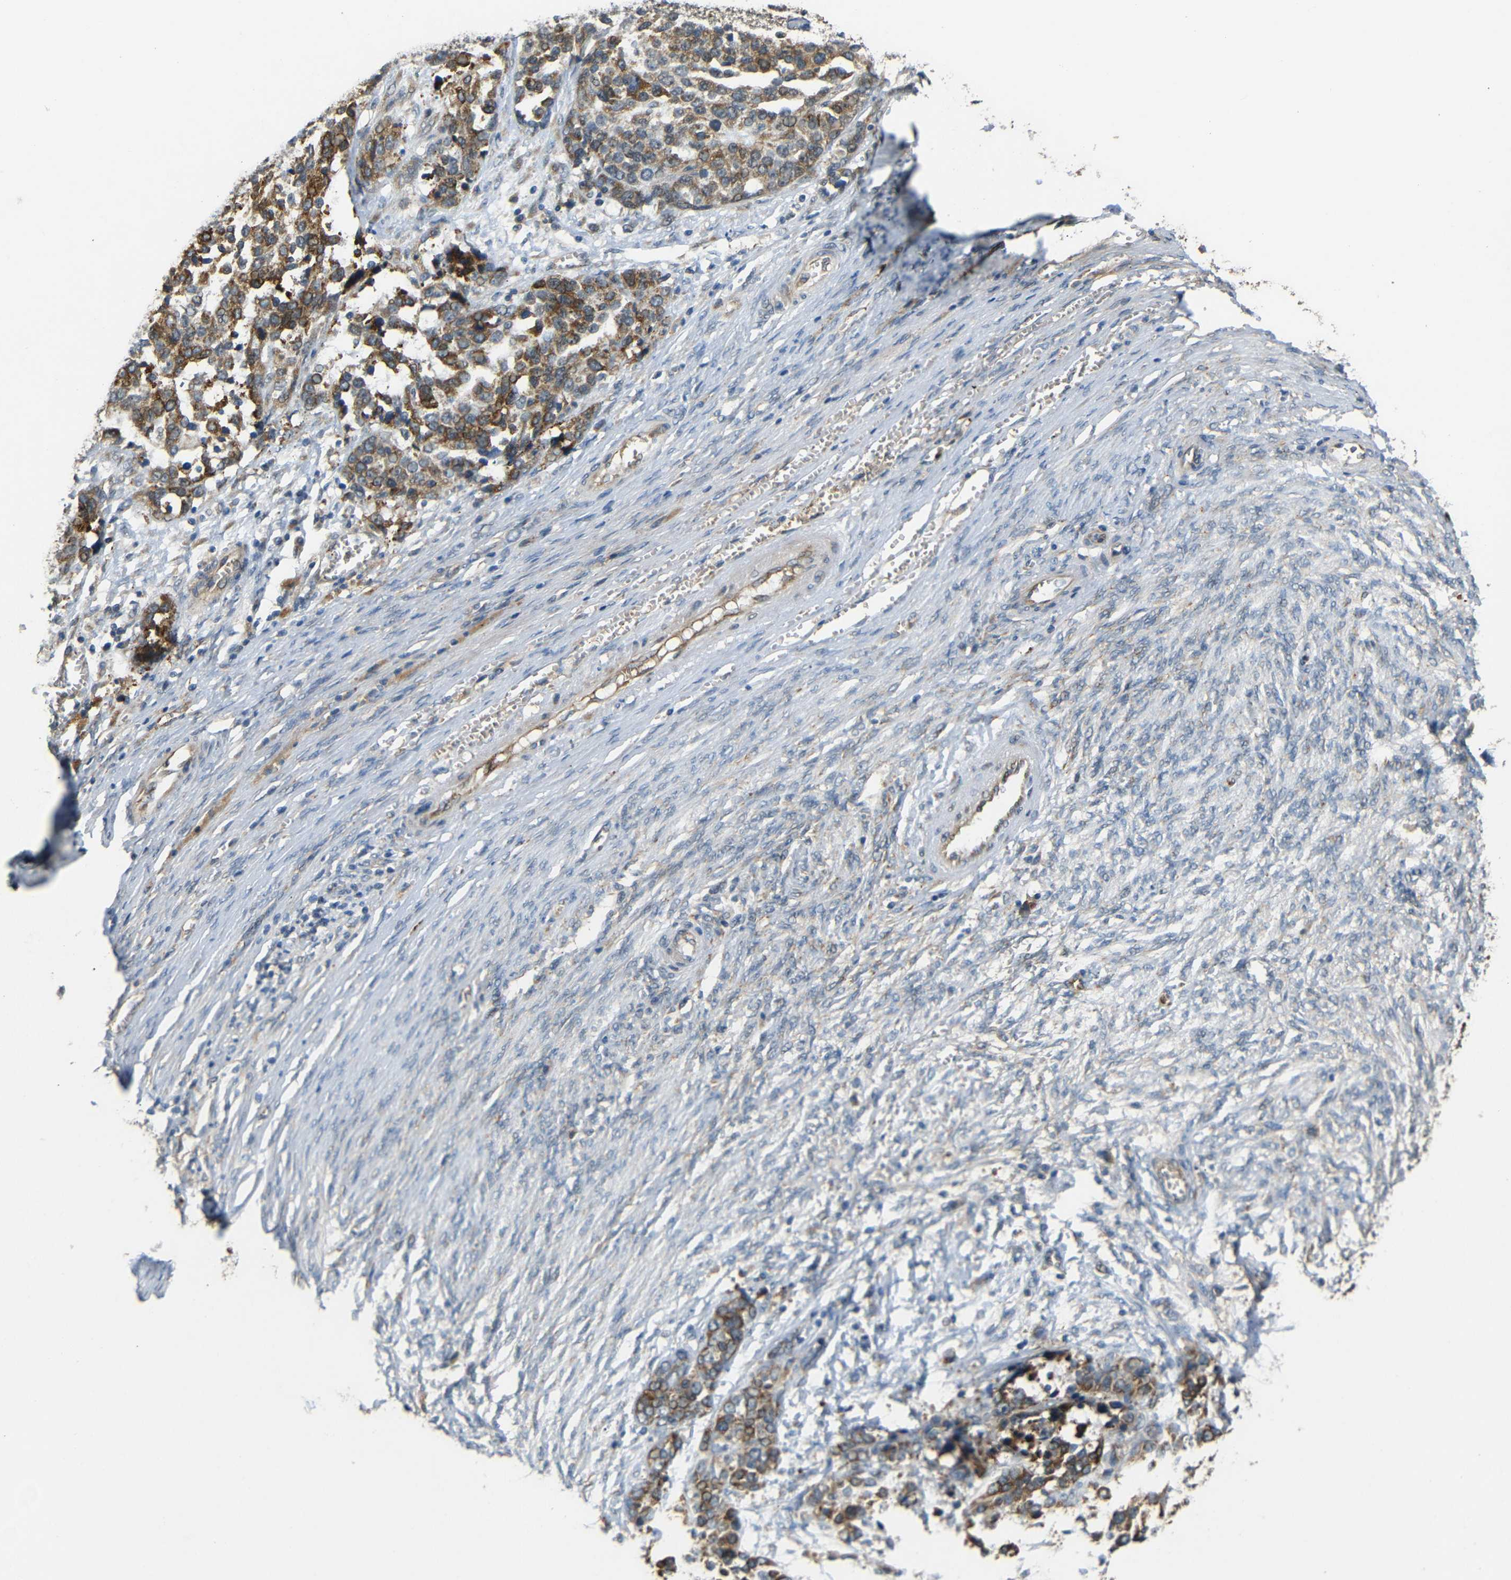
{"staining": {"intensity": "moderate", "quantity": ">75%", "location": "cytoplasmic/membranous"}, "tissue": "ovarian cancer", "cell_type": "Tumor cells", "image_type": "cancer", "snomed": [{"axis": "morphology", "description": "Cystadenocarcinoma, serous, NOS"}, {"axis": "topography", "description": "Ovary"}], "caption": "This is an image of immunohistochemistry (IHC) staining of ovarian serous cystadenocarcinoma, which shows moderate staining in the cytoplasmic/membranous of tumor cells.", "gene": "ATP7A", "patient": {"sex": "female", "age": 44}}